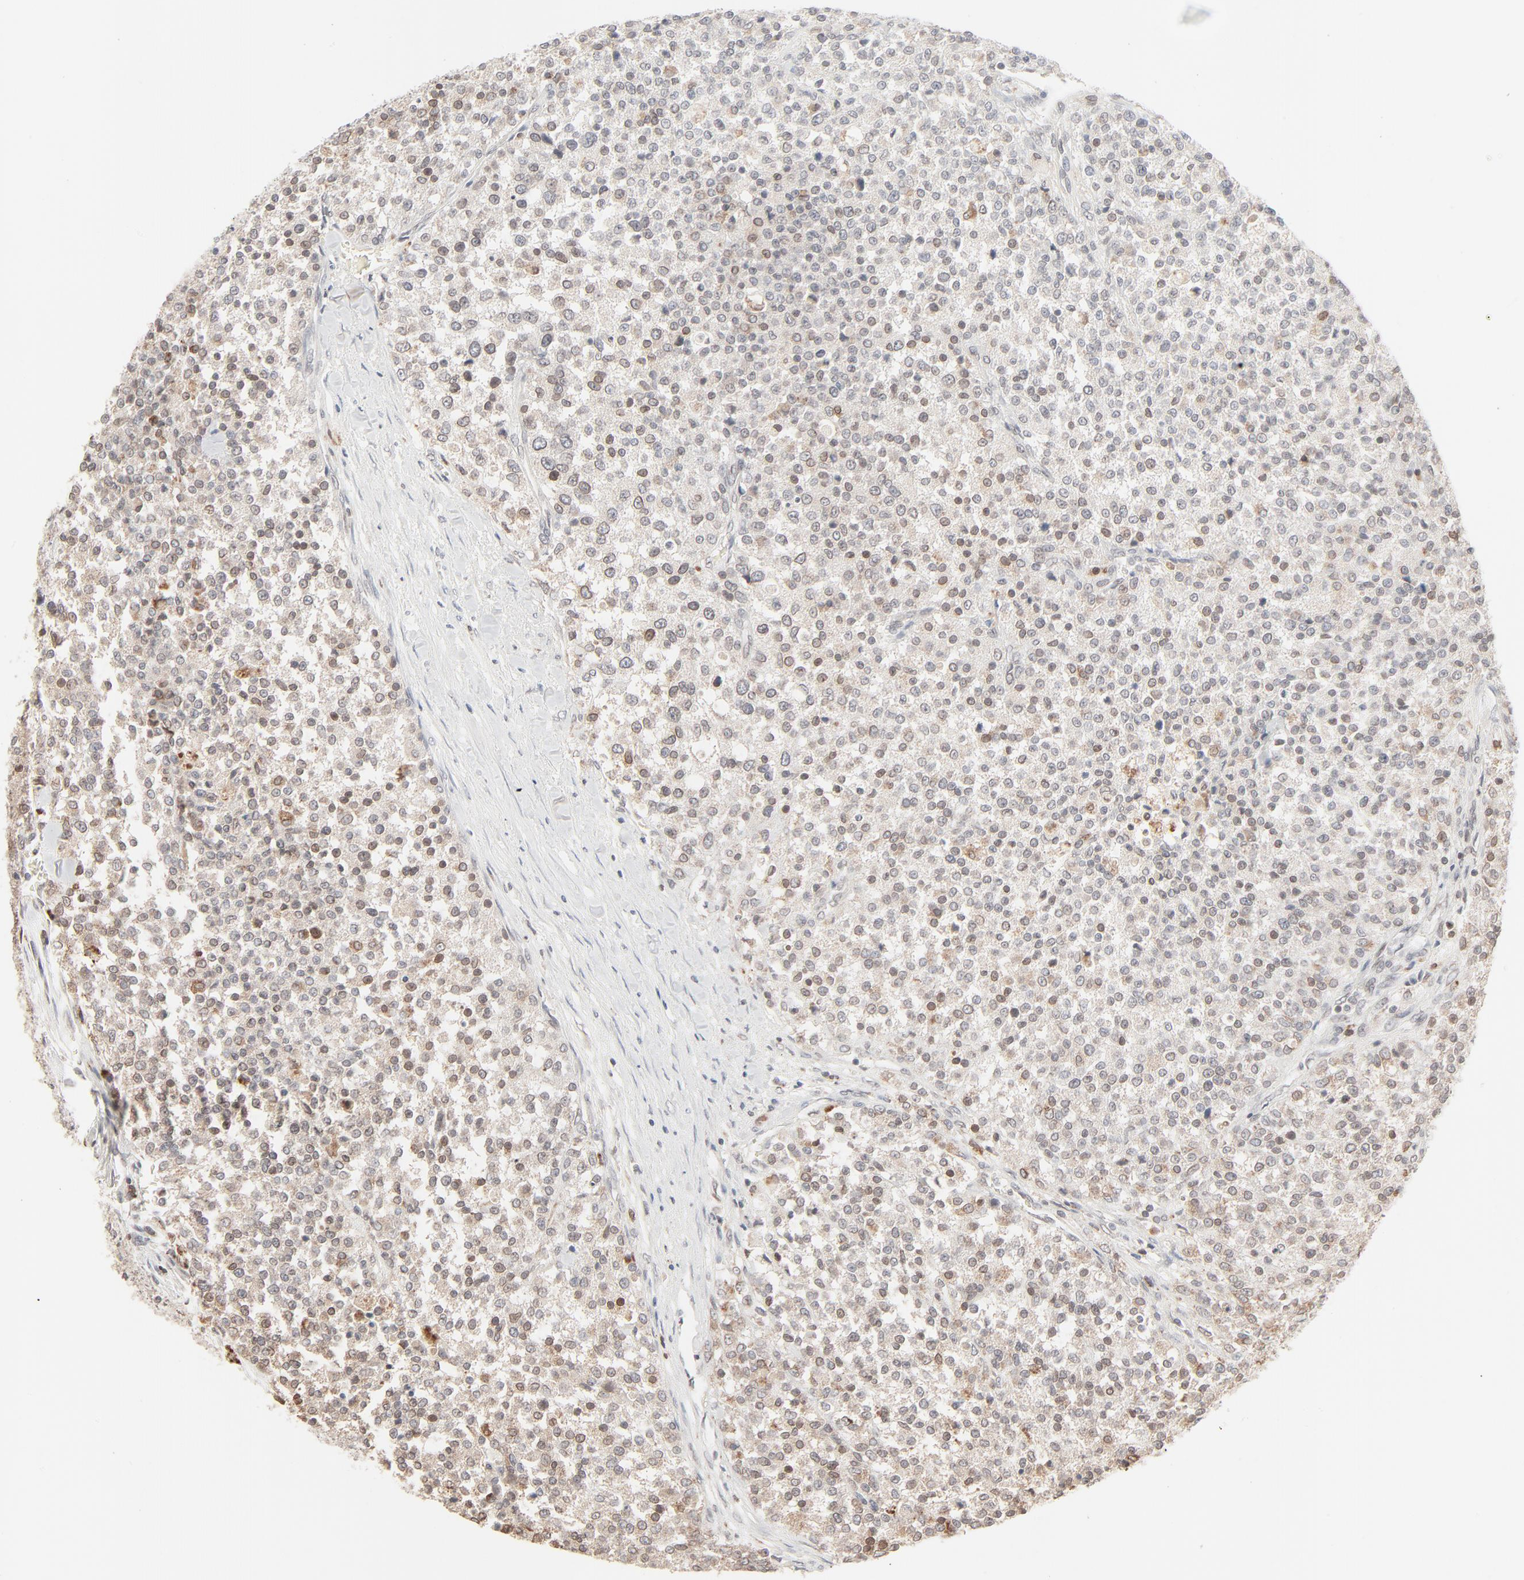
{"staining": {"intensity": "weak", "quantity": "25%-75%", "location": "cytoplasmic/membranous,nuclear"}, "tissue": "testis cancer", "cell_type": "Tumor cells", "image_type": "cancer", "snomed": [{"axis": "morphology", "description": "Seminoma, NOS"}, {"axis": "topography", "description": "Testis"}], "caption": "Immunohistochemistry of seminoma (testis) shows low levels of weak cytoplasmic/membranous and nuclear expression in about 25%-75% of tumor cells. The staining was performed using DAB (3,3'-diaminobenzidine), with brown indicating positive protein expression. Nuclei are stained blue with hematoxylin.", "gene": "MAD1L1", "patient": {"sex": "male", "age": 59}}